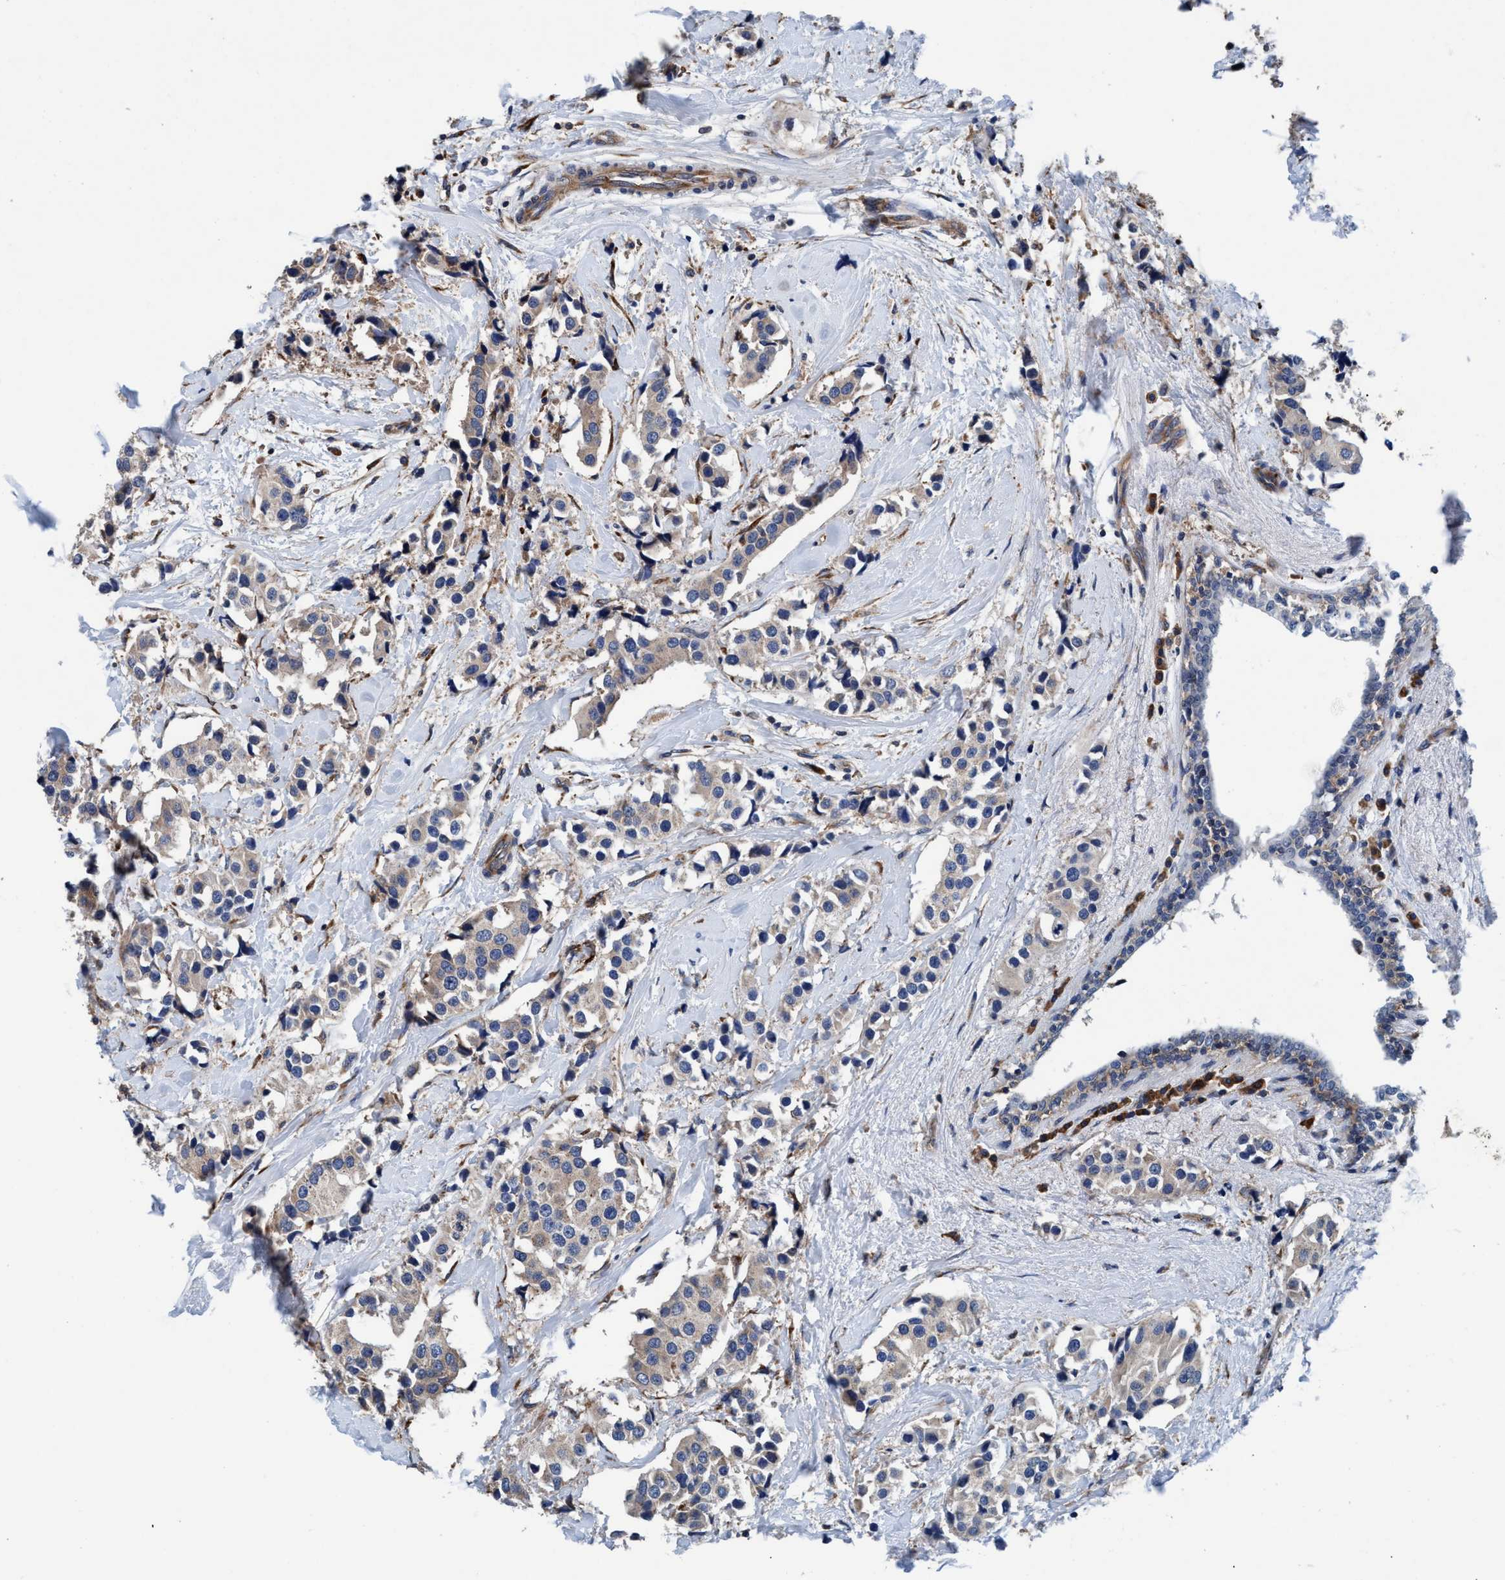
{"staining": {"intensity": "weak", "quantity": "25%-75%", "location": "cytoplasmic/membranous"}, "tissue": "breast cancer", "cell_type": "Tumor cells", "image_type": "cancer", "snomed": [{"axis": "morphology", "description": "Normal tissue, NOS"}, {"axis": "morphology", "description": "Duct carcinoma"}, {"axis": "topography", "description": "Breast"}], "caption": "A histopathology image of breast cancer stained for a protein reveals weak cytoplasmic/membranous brown staining in tumor cells.", "gene": "ENDOG", "patient": {"sex": "female", "age": 39}}